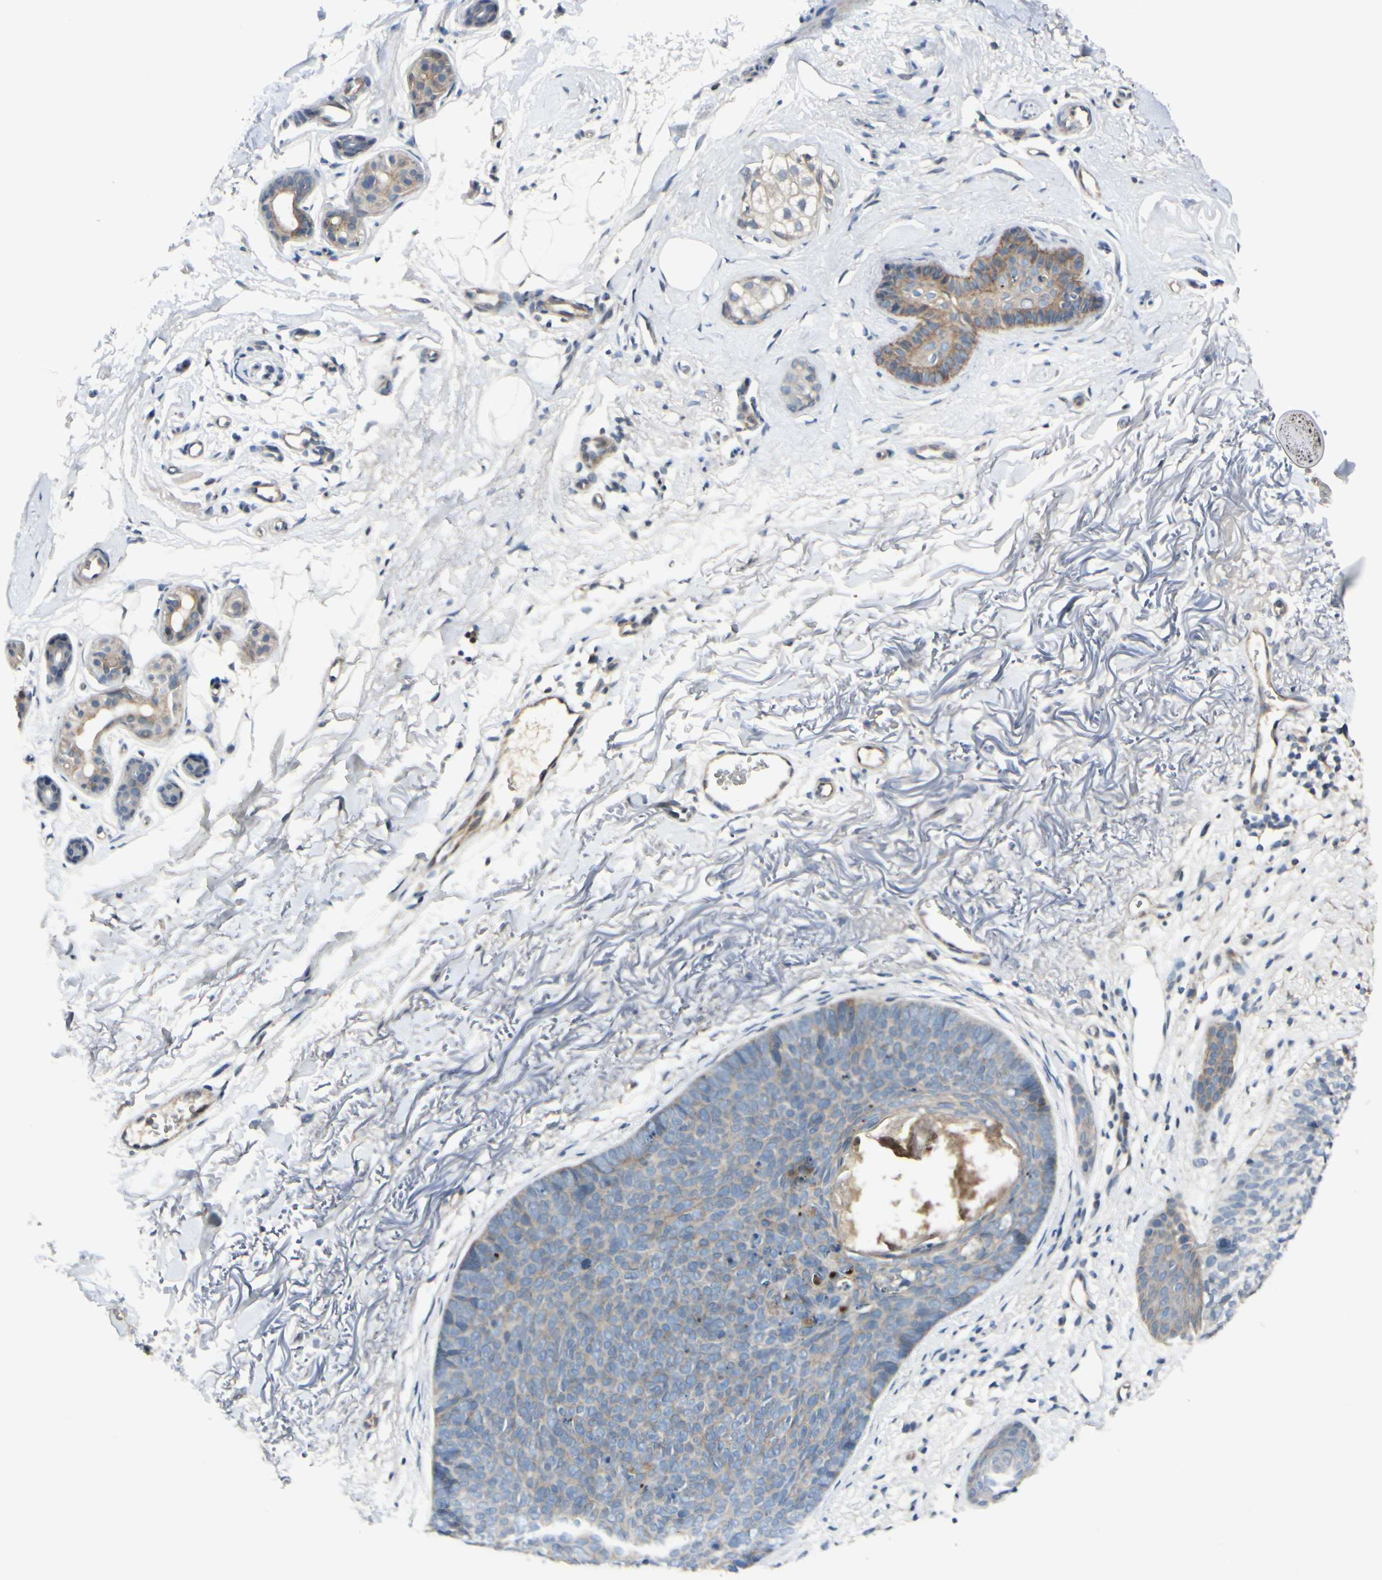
{"staining": {"intensity": "negative", "quantity": "none", "location": "none"}, "tissue": "skin cancer", "cell_type": "Tumor cells", "image_type": "cancer", "snomed": [{"axis": "morphology", "description": "Basal cell carcinoma"}, {"axis": "topography", "description": "Skin"}], "caption": "Micrograph shows no protein expression in tumor cells of skin cancer tissue. (DAB (3,3'-diaminobenzidine) IHC, high magnification).", "gene": "PPP3CB", "patient": {"sex": "female", "age": 70}}